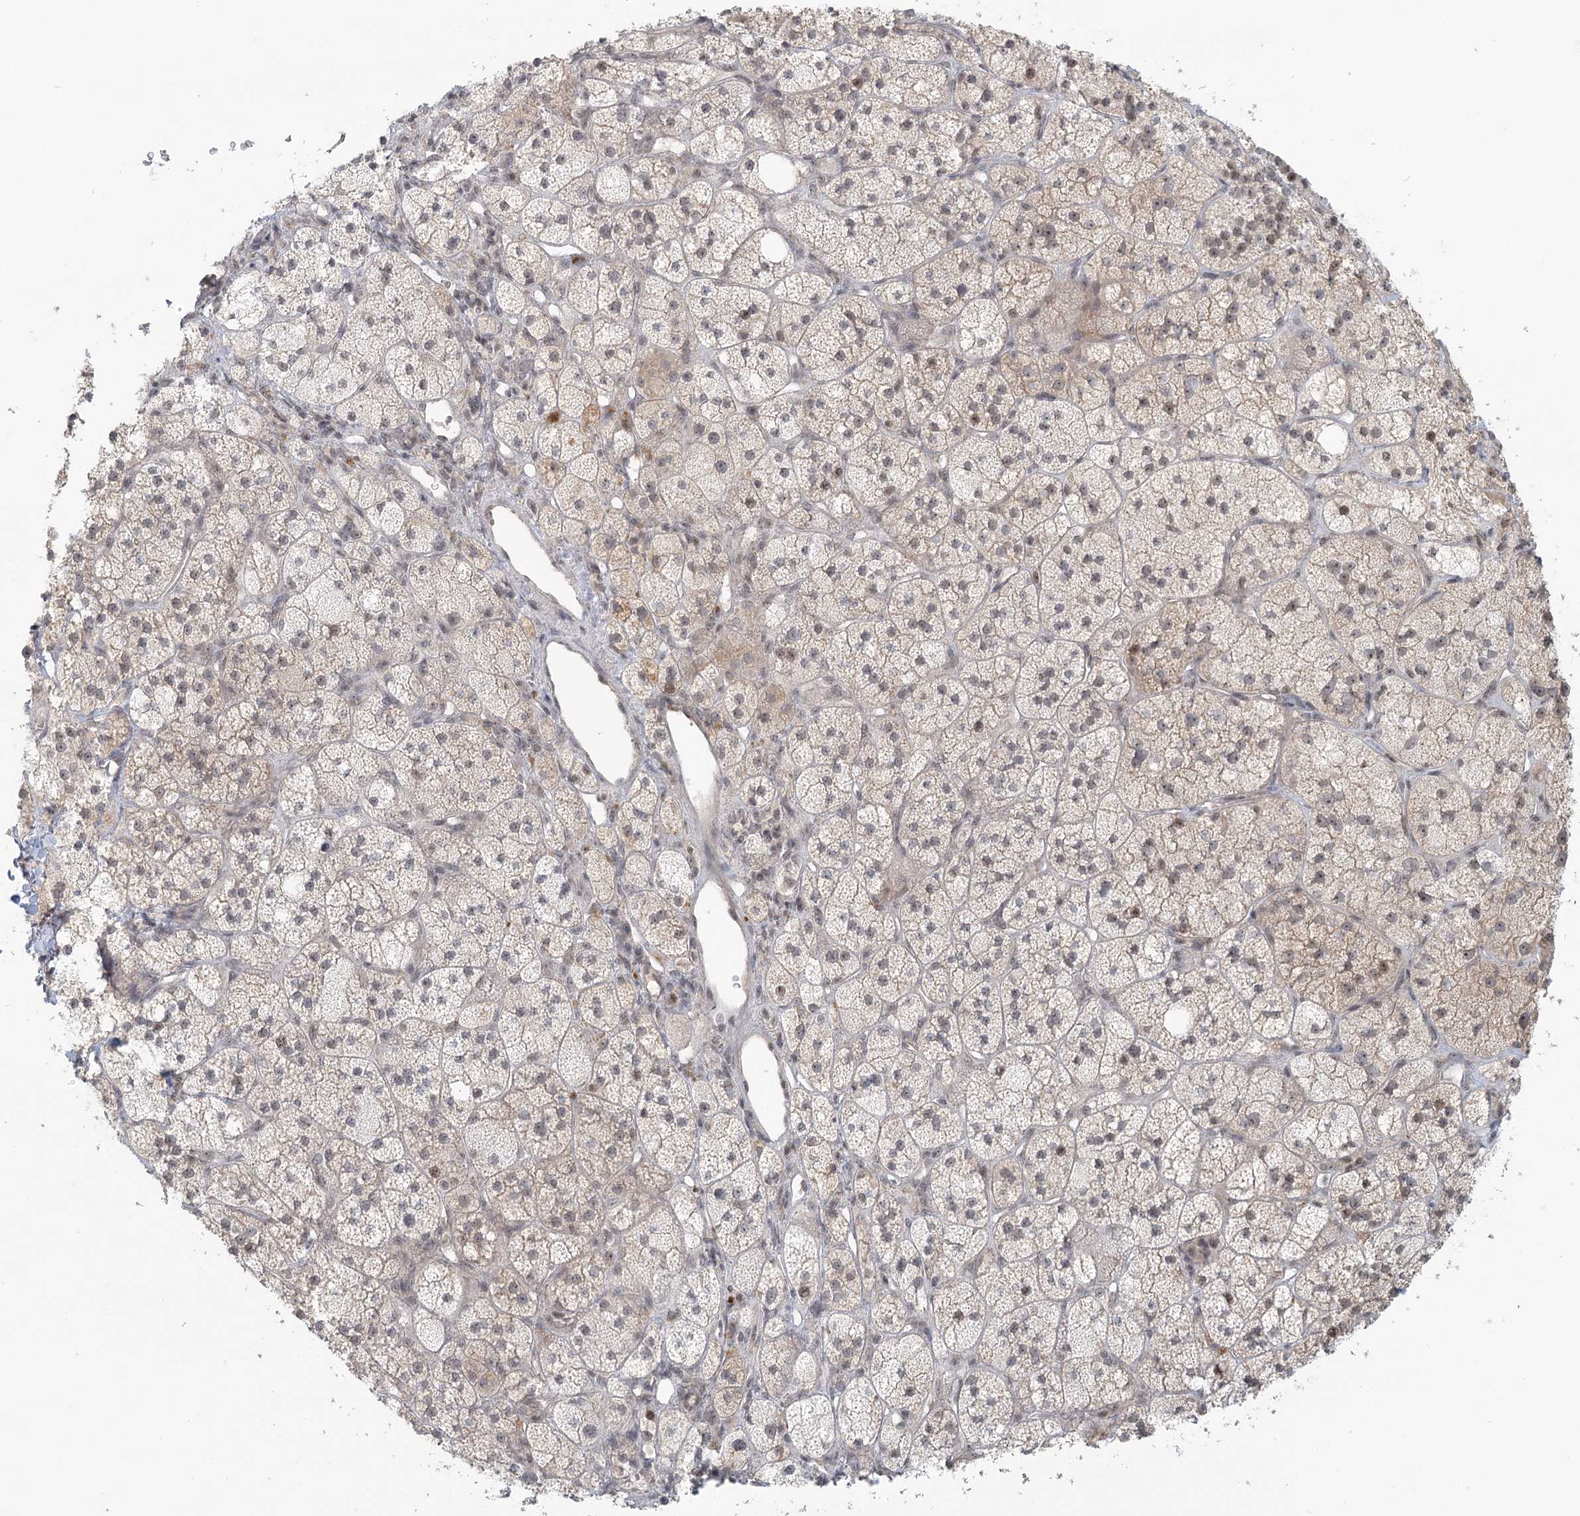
{"staining": {"intensity": "weak", "quantity": "25%-75%", "location": "cytoplasmic/membranous,nuclear"}, "tissue": "adrenal gland", "cell_type": "Glandular cells", "image_type": "normal", "snomed": [{"axis": "morphology", "description": "Normal tissue, NOS"}, {"axis": "topography", "description": "Adrenal gland"}], "caption": "The micrograph displays staining of unremarkable adrenal gland, revealing weak cytoplasmic/membranous,nuclear protein staining (brown color) within glandular cells. The protein of interest is shown in brown color, while the nuclei are stained blue.", "gene": "R3HCC1L", "patient": {"sex": "male", "age": 61}}